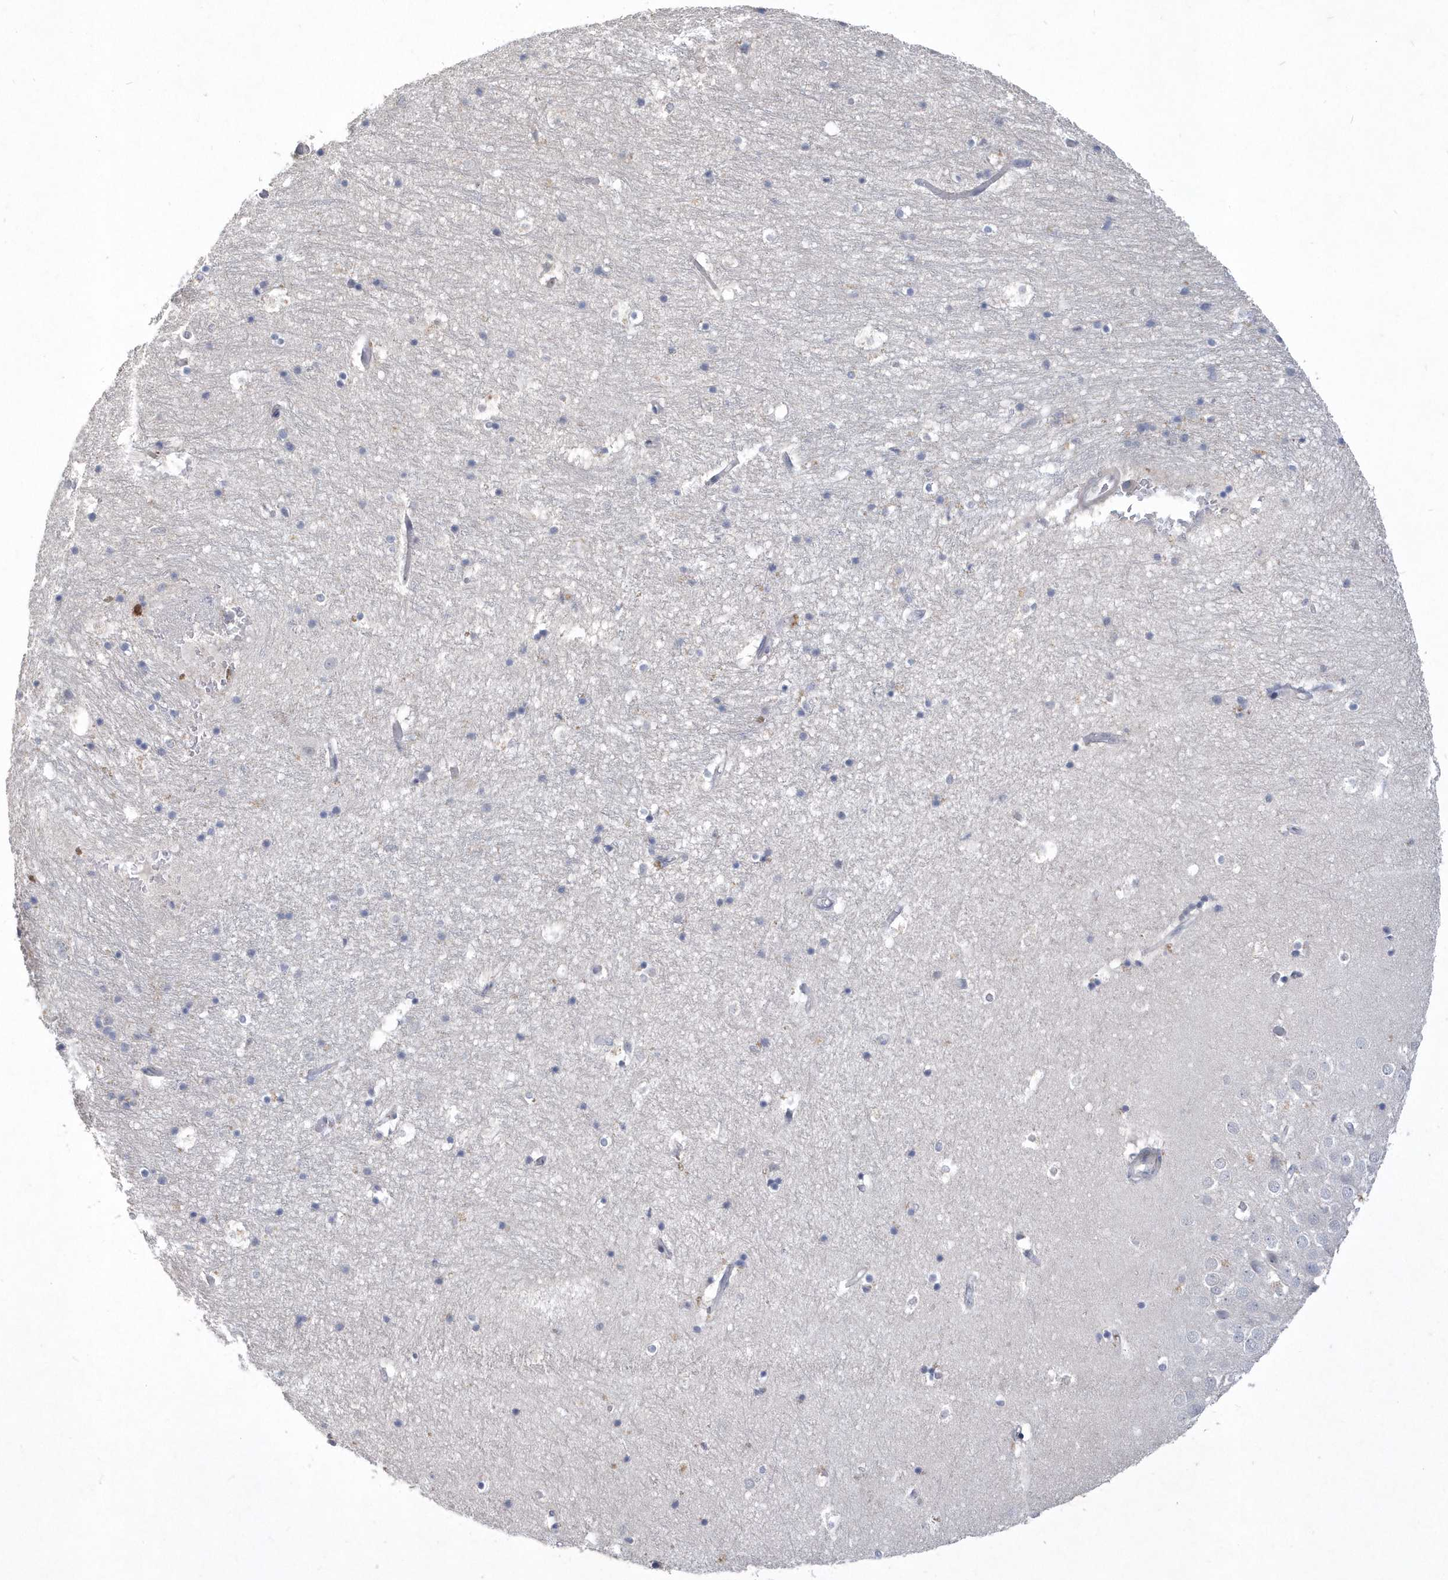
{"staining": {"intensity": "negative", "quantity": "none", "location": "none"}, "tissue": "hippocampus", "cell_type": "Glial cells", "image_type": "normal", "snomed": [{"axis": "morphology", "description": "Normal tissue, NOS"}, {"axis": "topography", "description": "Hippocampus"}], "caption": "Immunohistochemical staining of normal hippocampus demonstrates no significant expression in glial cells. (Immunohistochemistry, brightfield microscopy, high magnification).", "gene": "TSPEAR", "patient": {"sex": "female", "age": 52}}